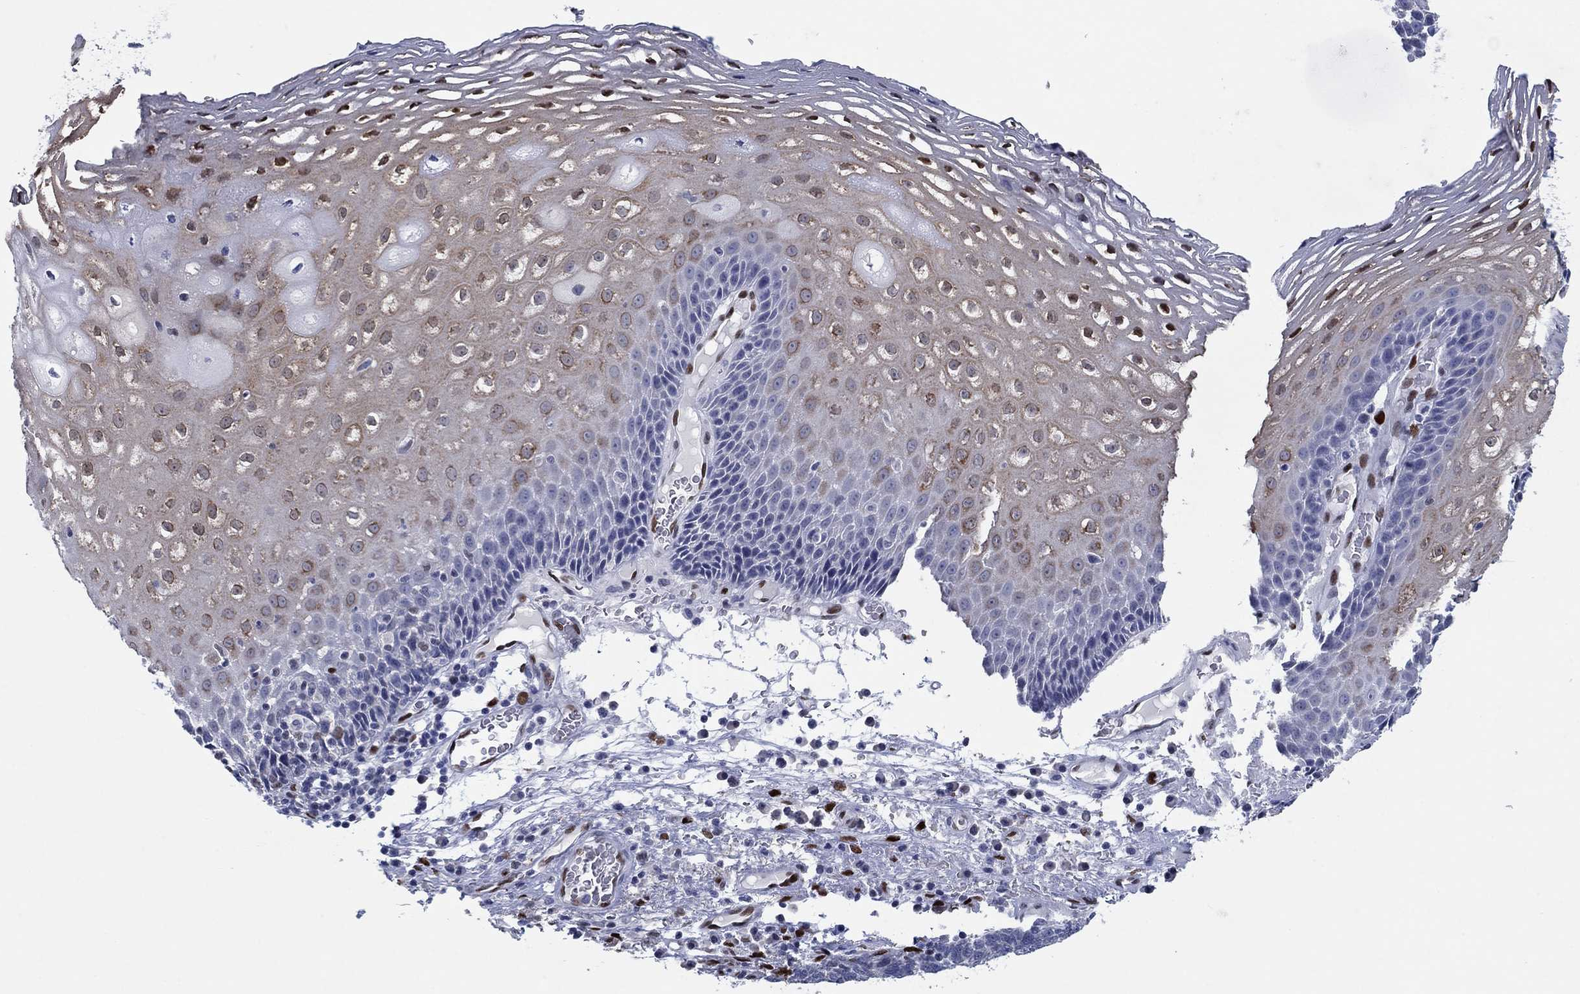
{"staining": {"intensity": "moderate", "quantity": "25%-75%", "location": "cytoplasmic/membranous,nuclear"}, "tissue": "esophagus", "cell_type": "Squamous epithelial cells", "image_type": "normal", "snomed": [{"axis": "morphology", "description": "Normal tissue, NOS"}, {"axis": "topography", "description": "Esophagus"}], "caption": "A medium amount of moderate cytoplasmic/membranous,nuclear staining is present in about 25%-75% of squamous epithelial cells in normal esophagus.", "gene": "ZEB1", "patient": {"sex": "male", "age": 76}}